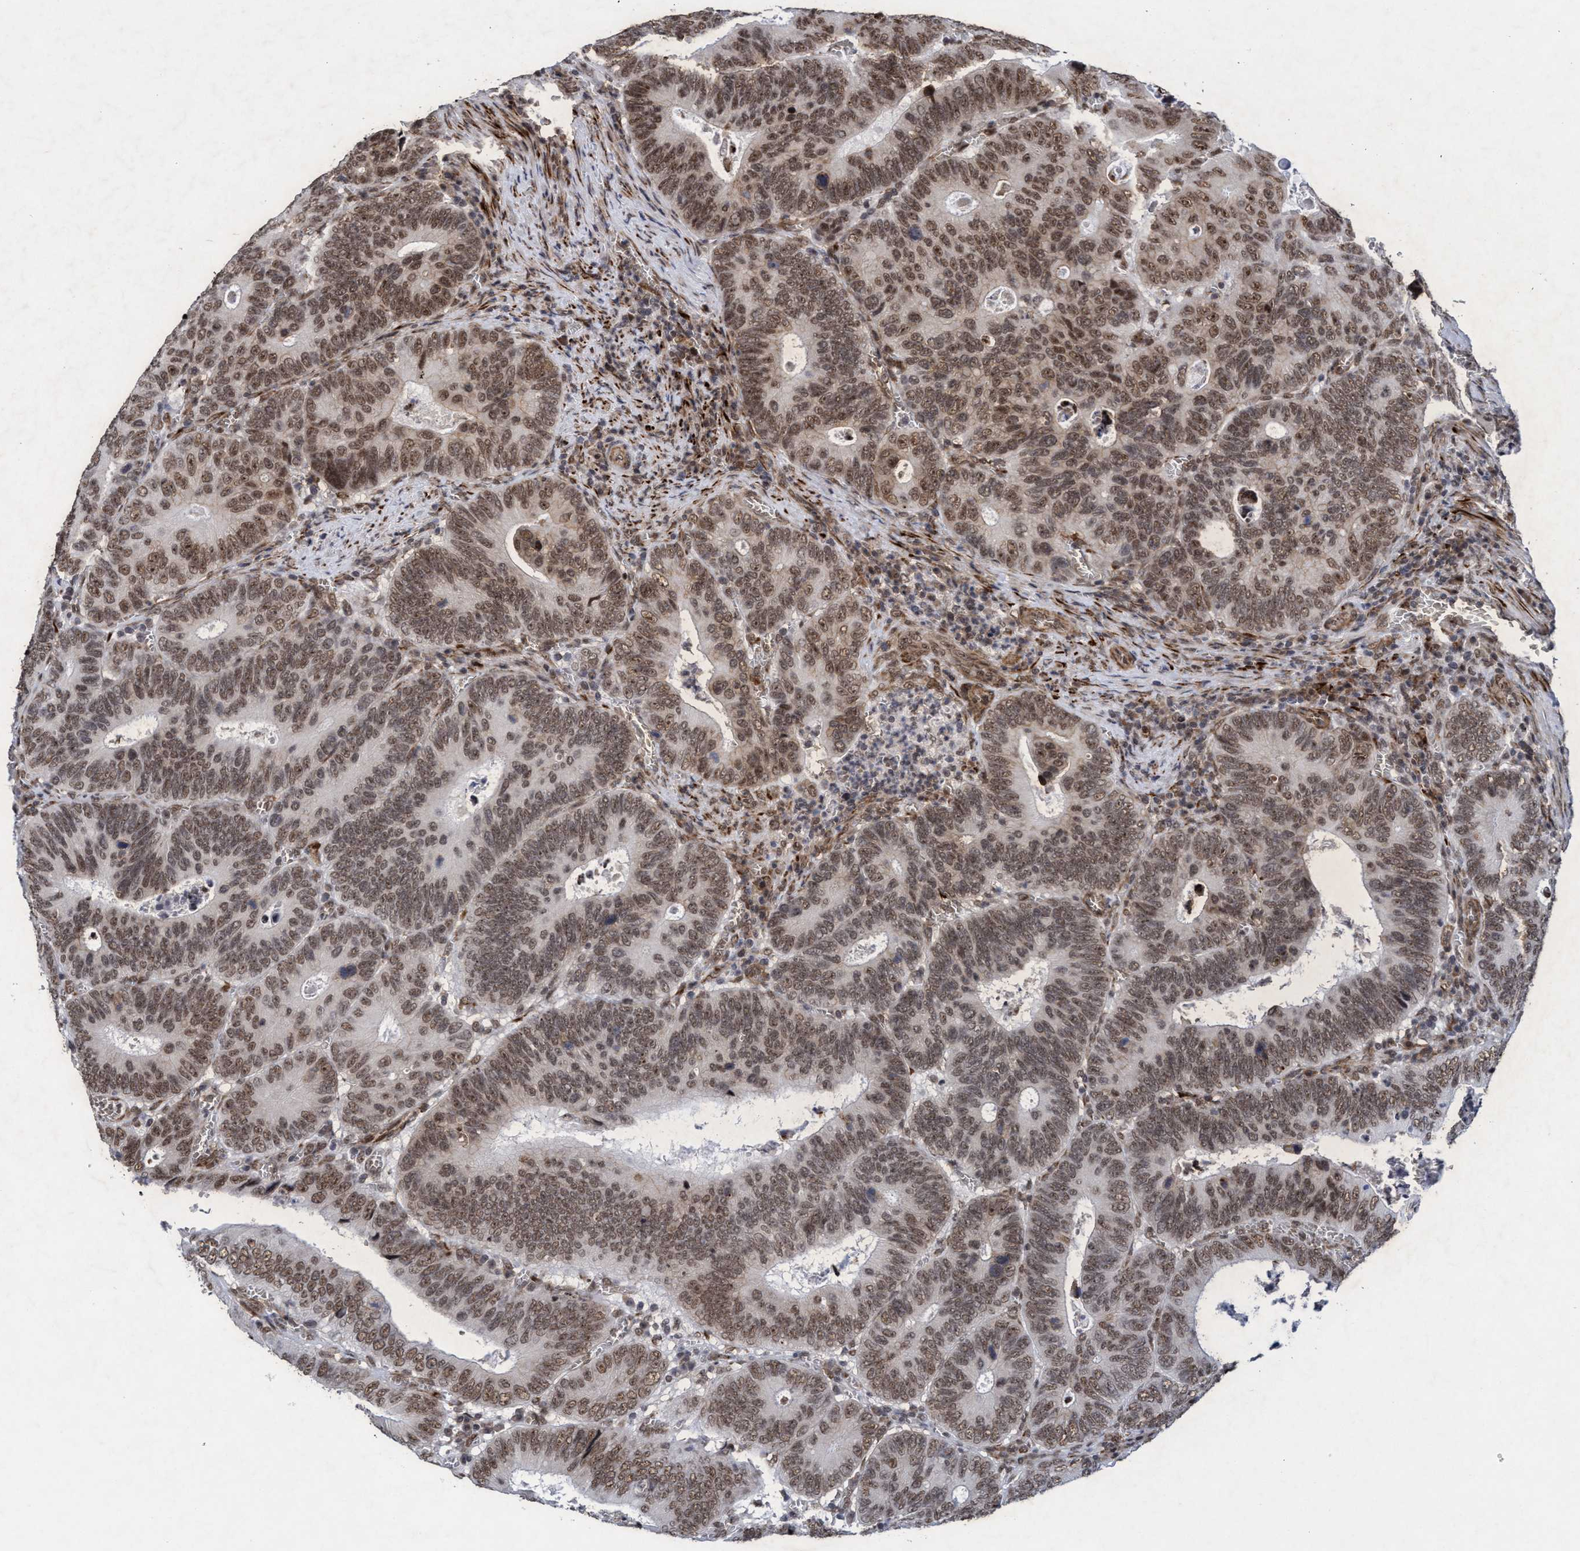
{"staining": {"intensity": "moderate", "quantity": ">75%", "location": "nuclear"}, "tissue": "colorectal cancer", "cell_type": "Tumor cells", "image_type": "cancer", "snomed": [{"axis": "morphology", "description": "Inflammation, NOS"}, {"axis": "morphology", "description": "Adenocarcinoma, NOS"}, {"axis": "topography", "description": "Colon"}], "caption": "Human colorectal cancer stained for a protein (brown) displays moderate nuclear positive positivity in about >75% of tumor cells.", "gene": "GLT6D1", "patient": {"sex": "male", "age": 72}}